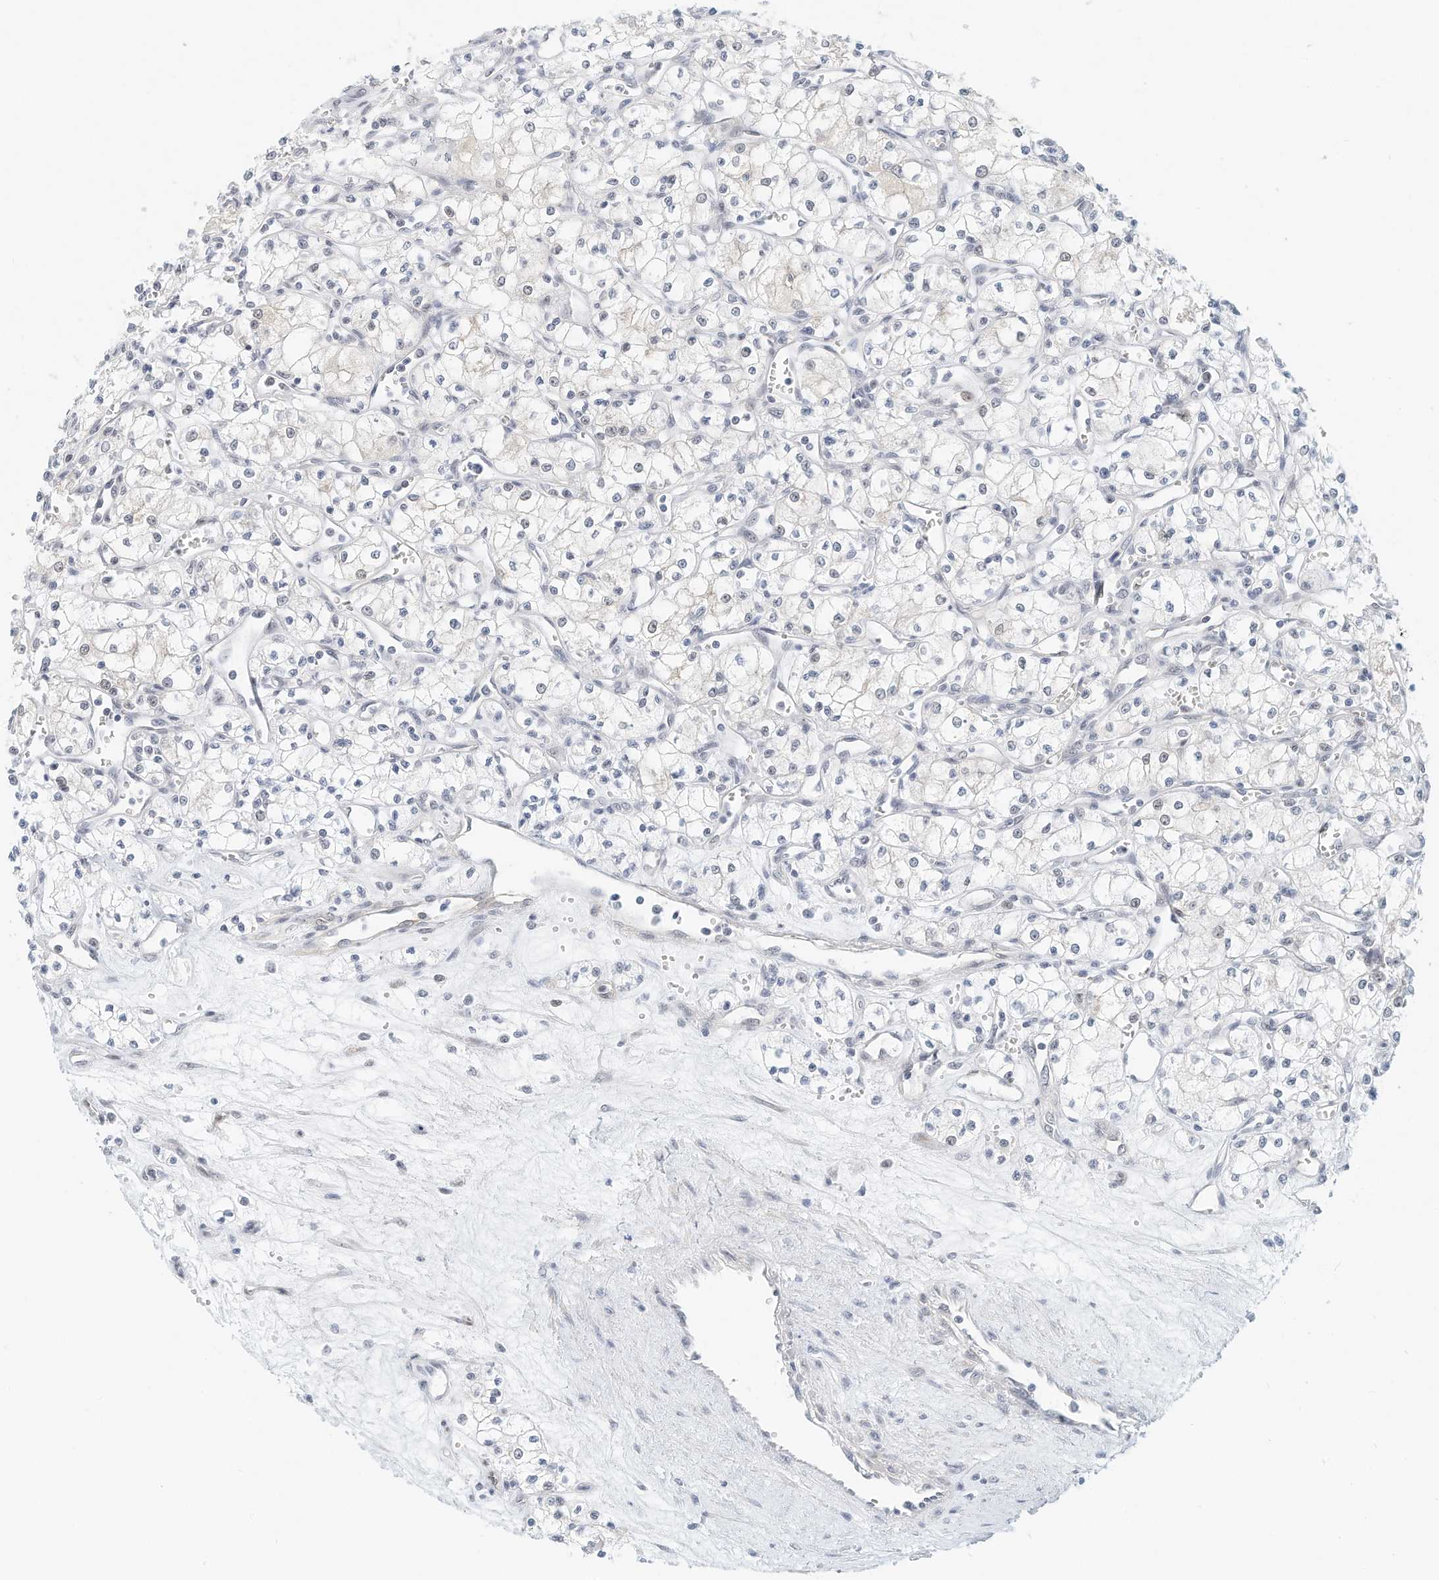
{"staining": {"intensity": "negative", "quantity": "none", "location": "none"}, "tissue": "renal cancer", "cell_type": "Tumor cells", "image_type": "cancer", "snomed": [{"axis": "morphology", "description": "Adenocarcinoma, NOS"}, {"axis": "topography", "description": "Kidney"}], "caption": "High power microscopy micrograph of an IHC photomicrograph of renal cancer (adenocarcinoma), revealing no significant expression in tumor cells.", "gene": "ARHGAP28", "patient": {"sex": "male", "age": 59}}